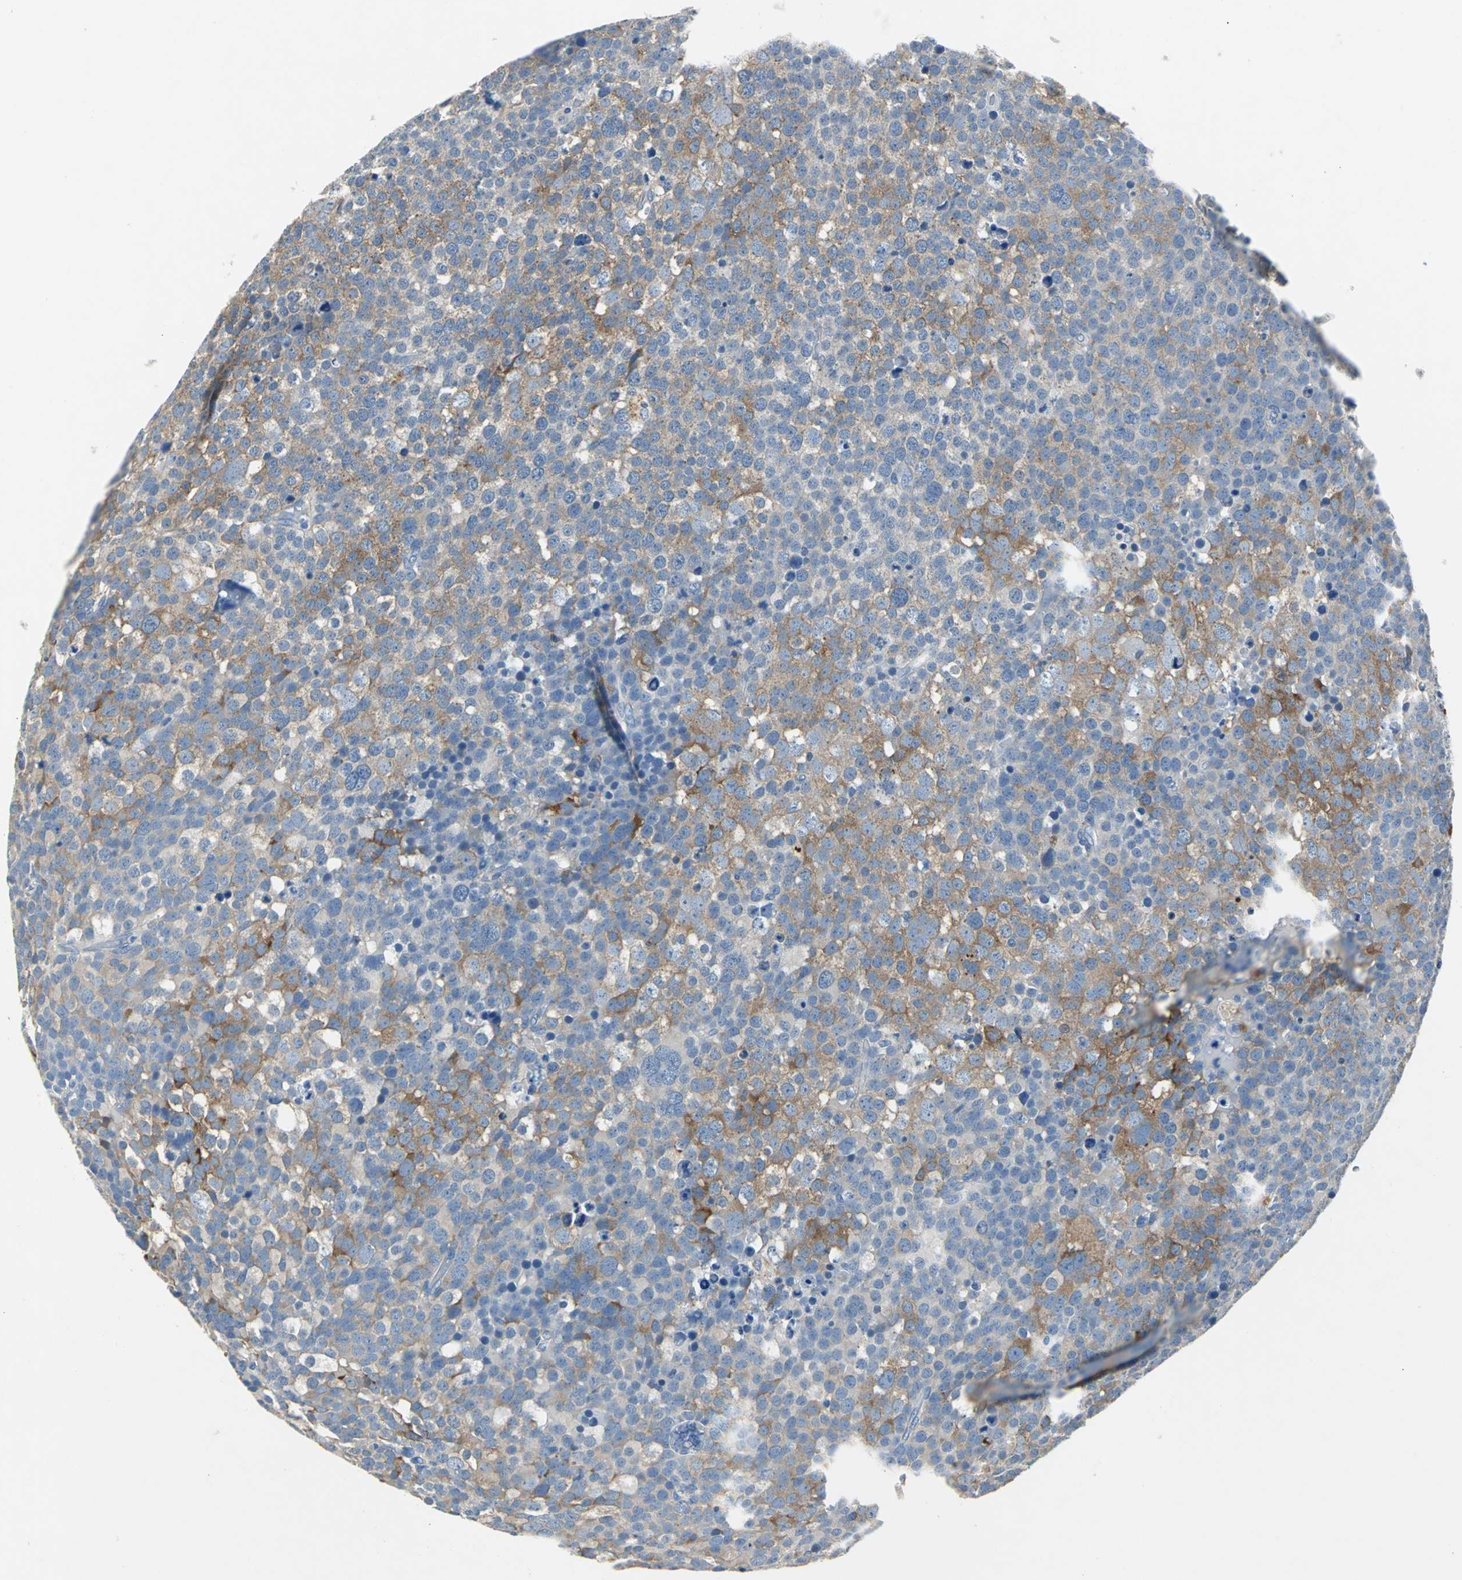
{"staining": {"intensity": "weak", "quantity": "25%-75%", "location": "cytoplasmic/membranous"}, "tissue": "testis cancer", "cell_type": "Tumor cells", "image_type": "cancer", "snomed": [{"axis": "morphology", "description": "Seminoma, NOS"}, {"axis": "topography", "description": "Testis"}], "caption": "The photomicrograph displays staining of testis seminoma, revealing weak cytoplasmic/membranous protein expression (brown color) within tumor cells.", "gene": "EFNB3", "patient": {"sex": "male", "age": 71}}